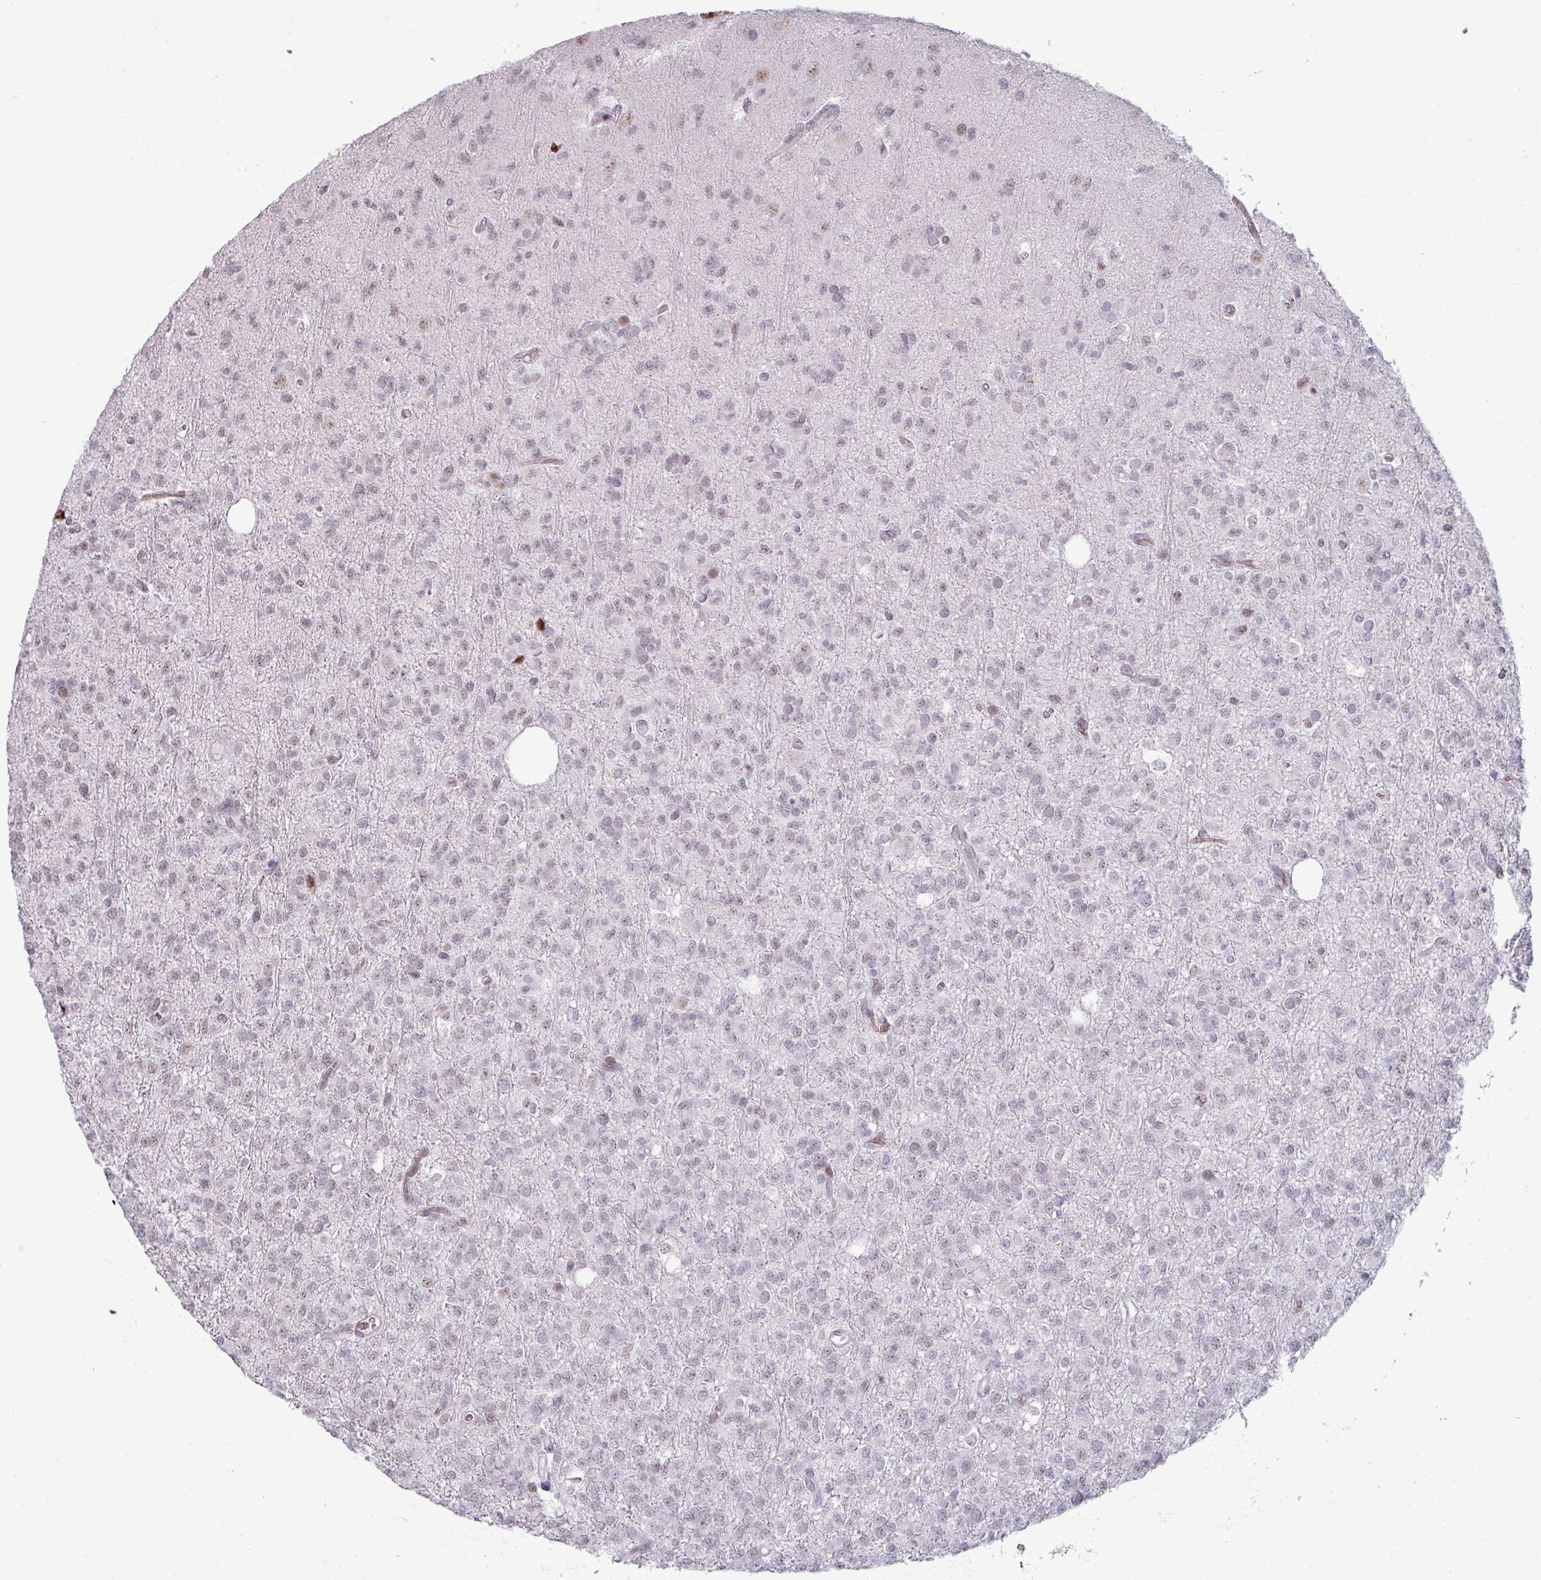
{"staining": {"intensity": "weak", "quantity": "<25%", "location": "nuclear"}, "tissue": "glioma", "cell_type": "Tumor cells", "image_type": "cancer", "snomed": [{"axis": "morphology", "description": "Glioma, malignant, Low grade"}, {"axis": "topography", "description": "Brain"}], "caption": "Immunohistochemistry image of neoplastic tissue: human malignant glioma (low-grade) stained with DAB displays no significant protein staining in tumor cells.", "gene": "NCOR1", "patient": {"sex": "female", "age": 33}}